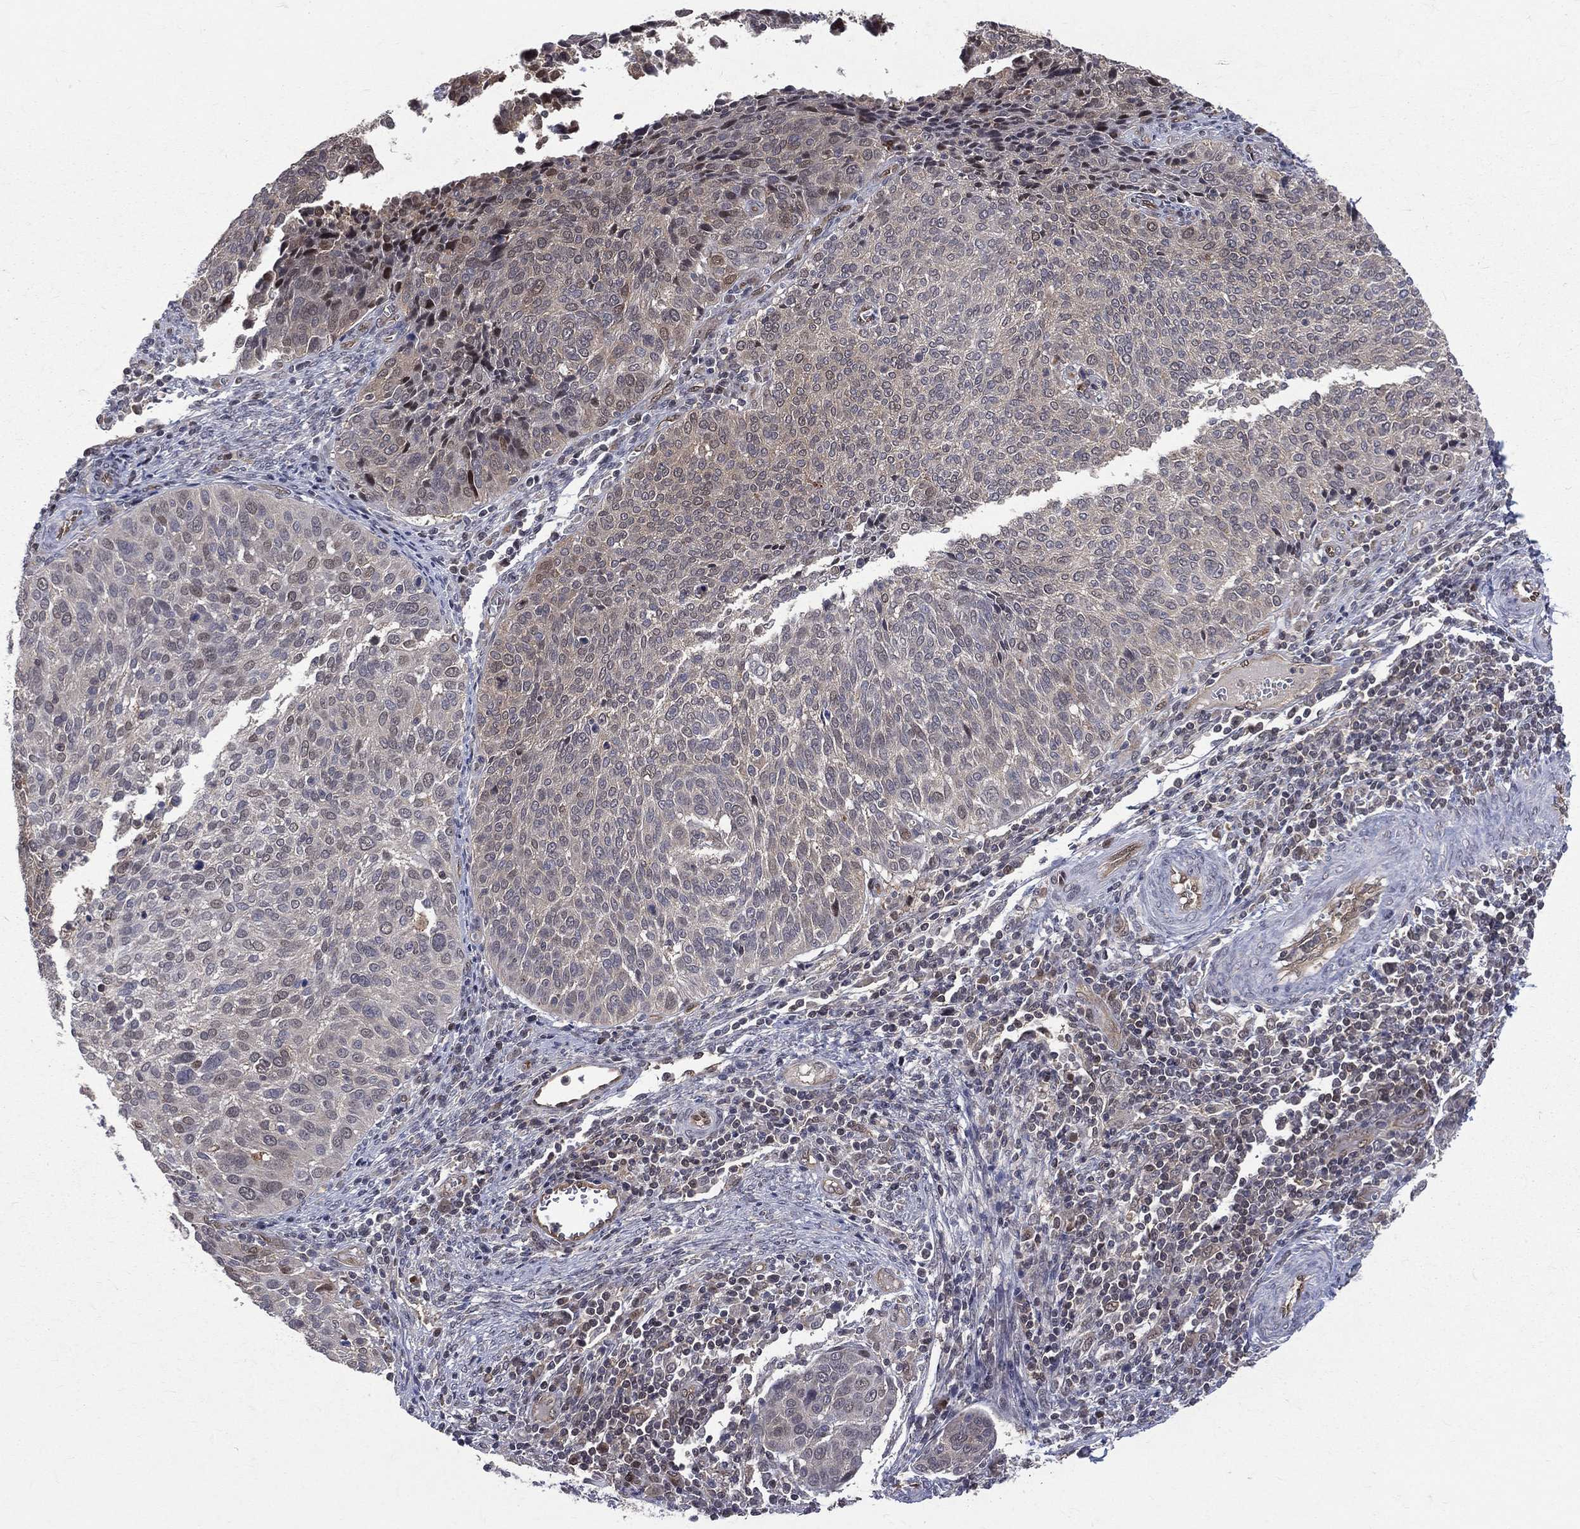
{"staining": {"intensity": "weak", "quantity": "<25%", "location": "cytoplasmic/membranous"}, "tissue": "cervical cancer", "cell_type": "Tumor cells", "image_type": "cancer", "snomed": [{"axis": "morphology", "description": "Squamous cell carcinoma, NOS"}, {"axis": "topography", "description": "Cervix"}], "caption": "Immunohistochemistry of cervical squamous cell carcinoma demonstrates no positivity in tumor cells.", "gene": "GMPR2", "patient": {"sex": "female", "age": 39}}